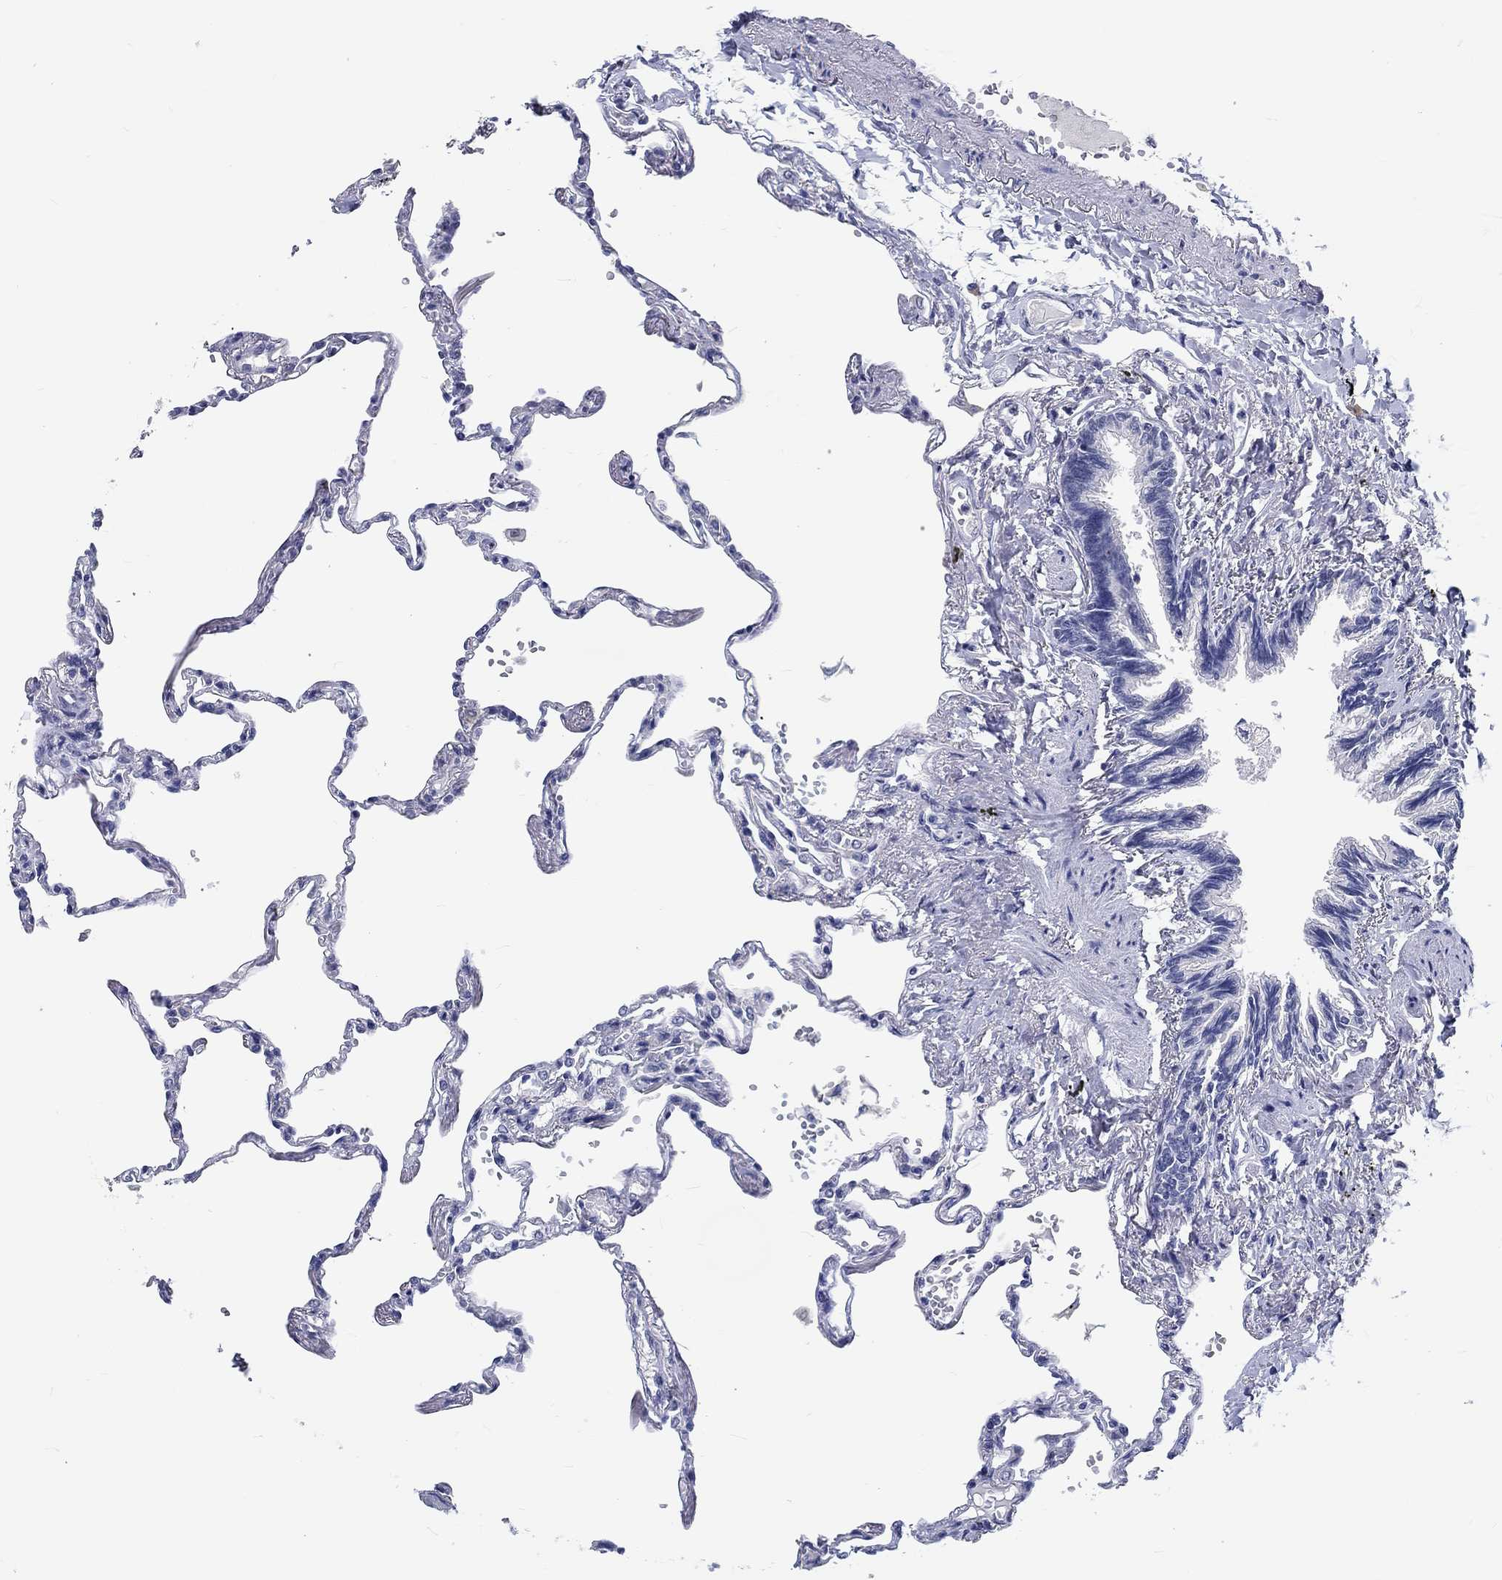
{"staining": {"intensity": "negative", "quantity": "none", "location": "none"}, "tissue": "lung", "cell_type": "Alveolar cells", "image_type": "normal", "snomed": [{"axis": "morphology", "description": "Normal tissue, NOS"}, {"axis": "topography", "description": "Lung"}], "caption": "Alveolar cells are negative for protein expression in unremarkable human lung. (DAB (3,3'-diaminobenzidine) immunohistochemistry with hematoxylin counter stain).", "gene": "GRIN1", "patient": {"sex": "male", "age": 78}}